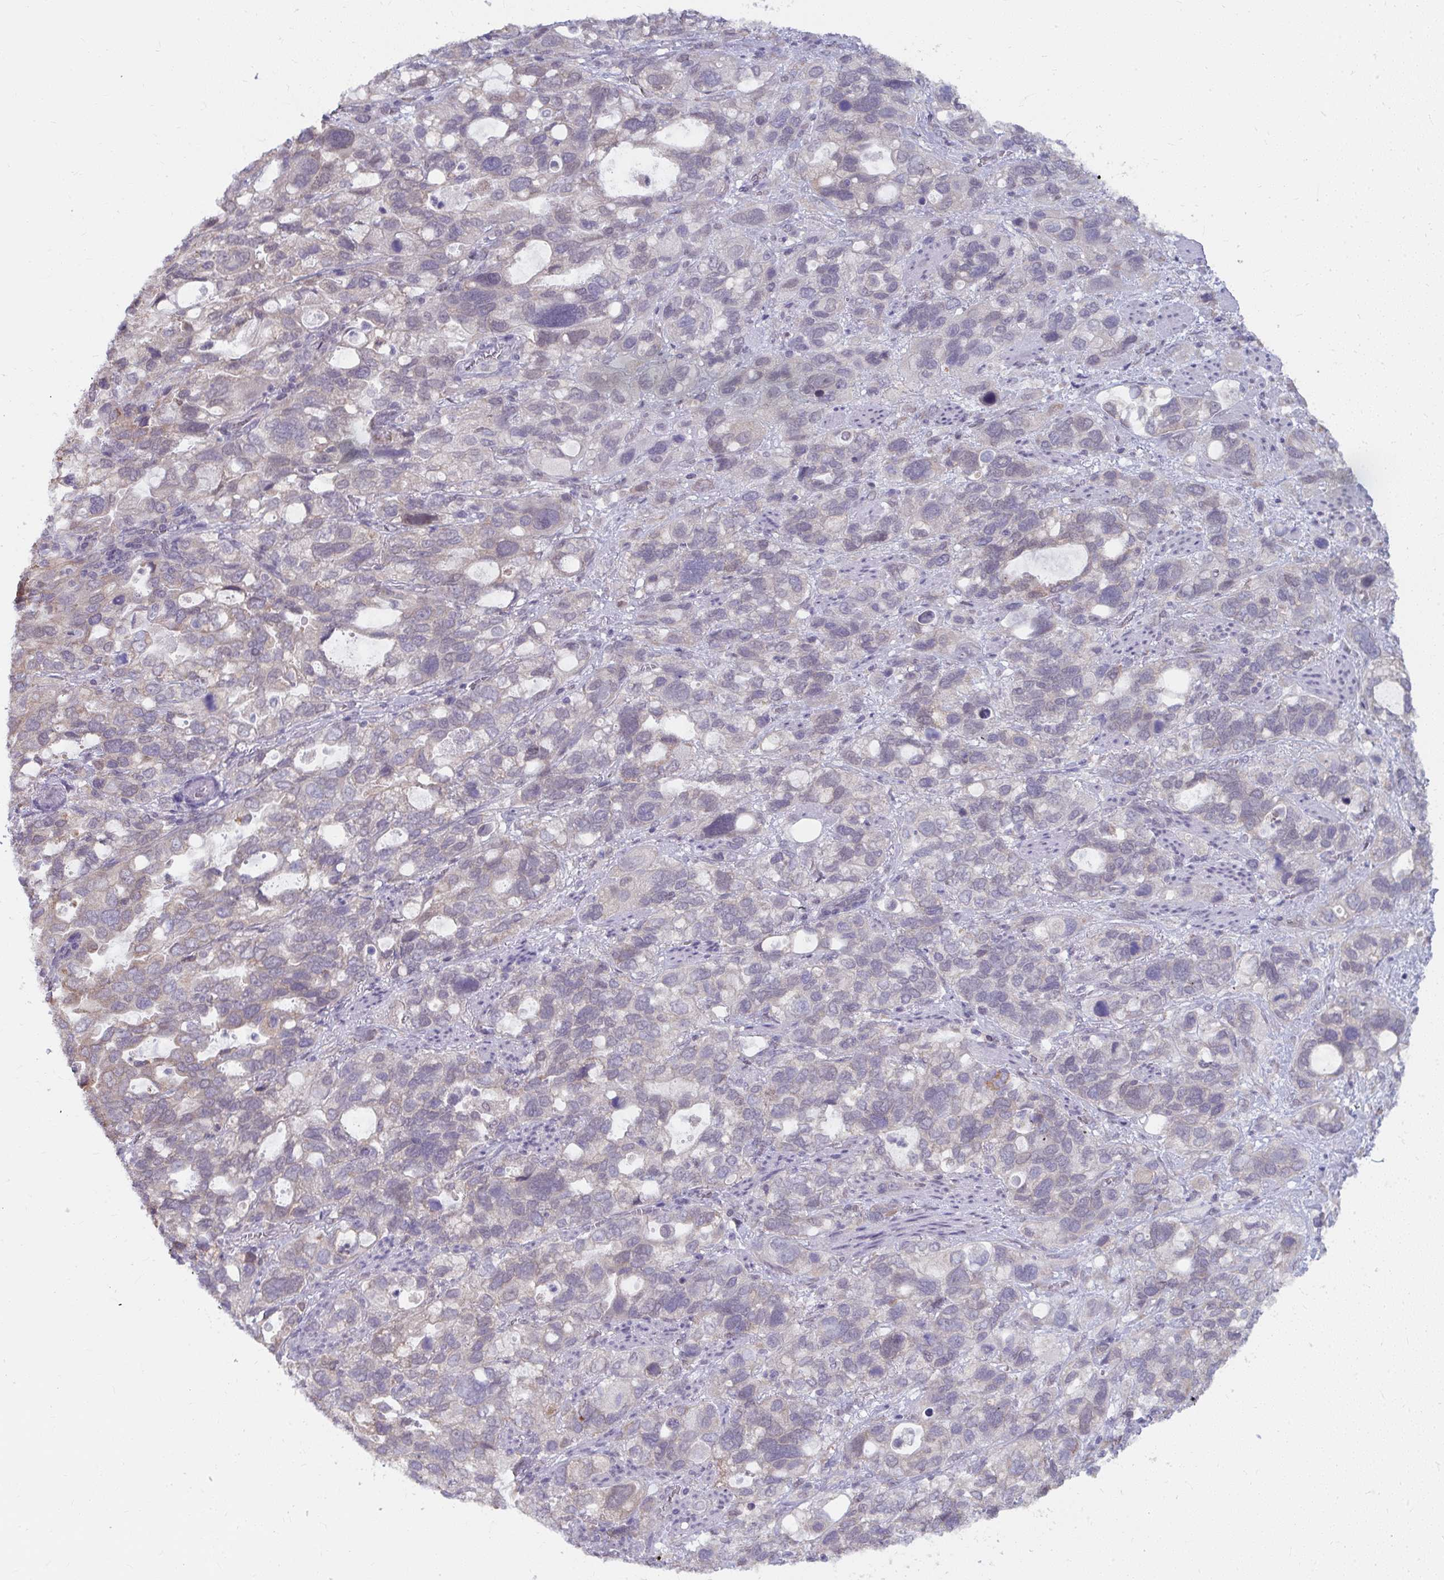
{"staining": {"intensity": "negative", "quantity": "none", "location": "none"}, "tissue": "stomach cancer", "cell_type": "Tumor cells", "image_type": "cancer", "snomed": [{"axis": "morphology", "description": "Adenocarcinoma, NOS"}, {"axis": "topography", "description": "Stomach, upper"}], "caption": "Stomach adenocarcinoma stained for a protein using immunohistochemistry shows no positivity tumor cells.", "gene": "NMNAT1", "patient": {"sex": "female", "age": 81}}